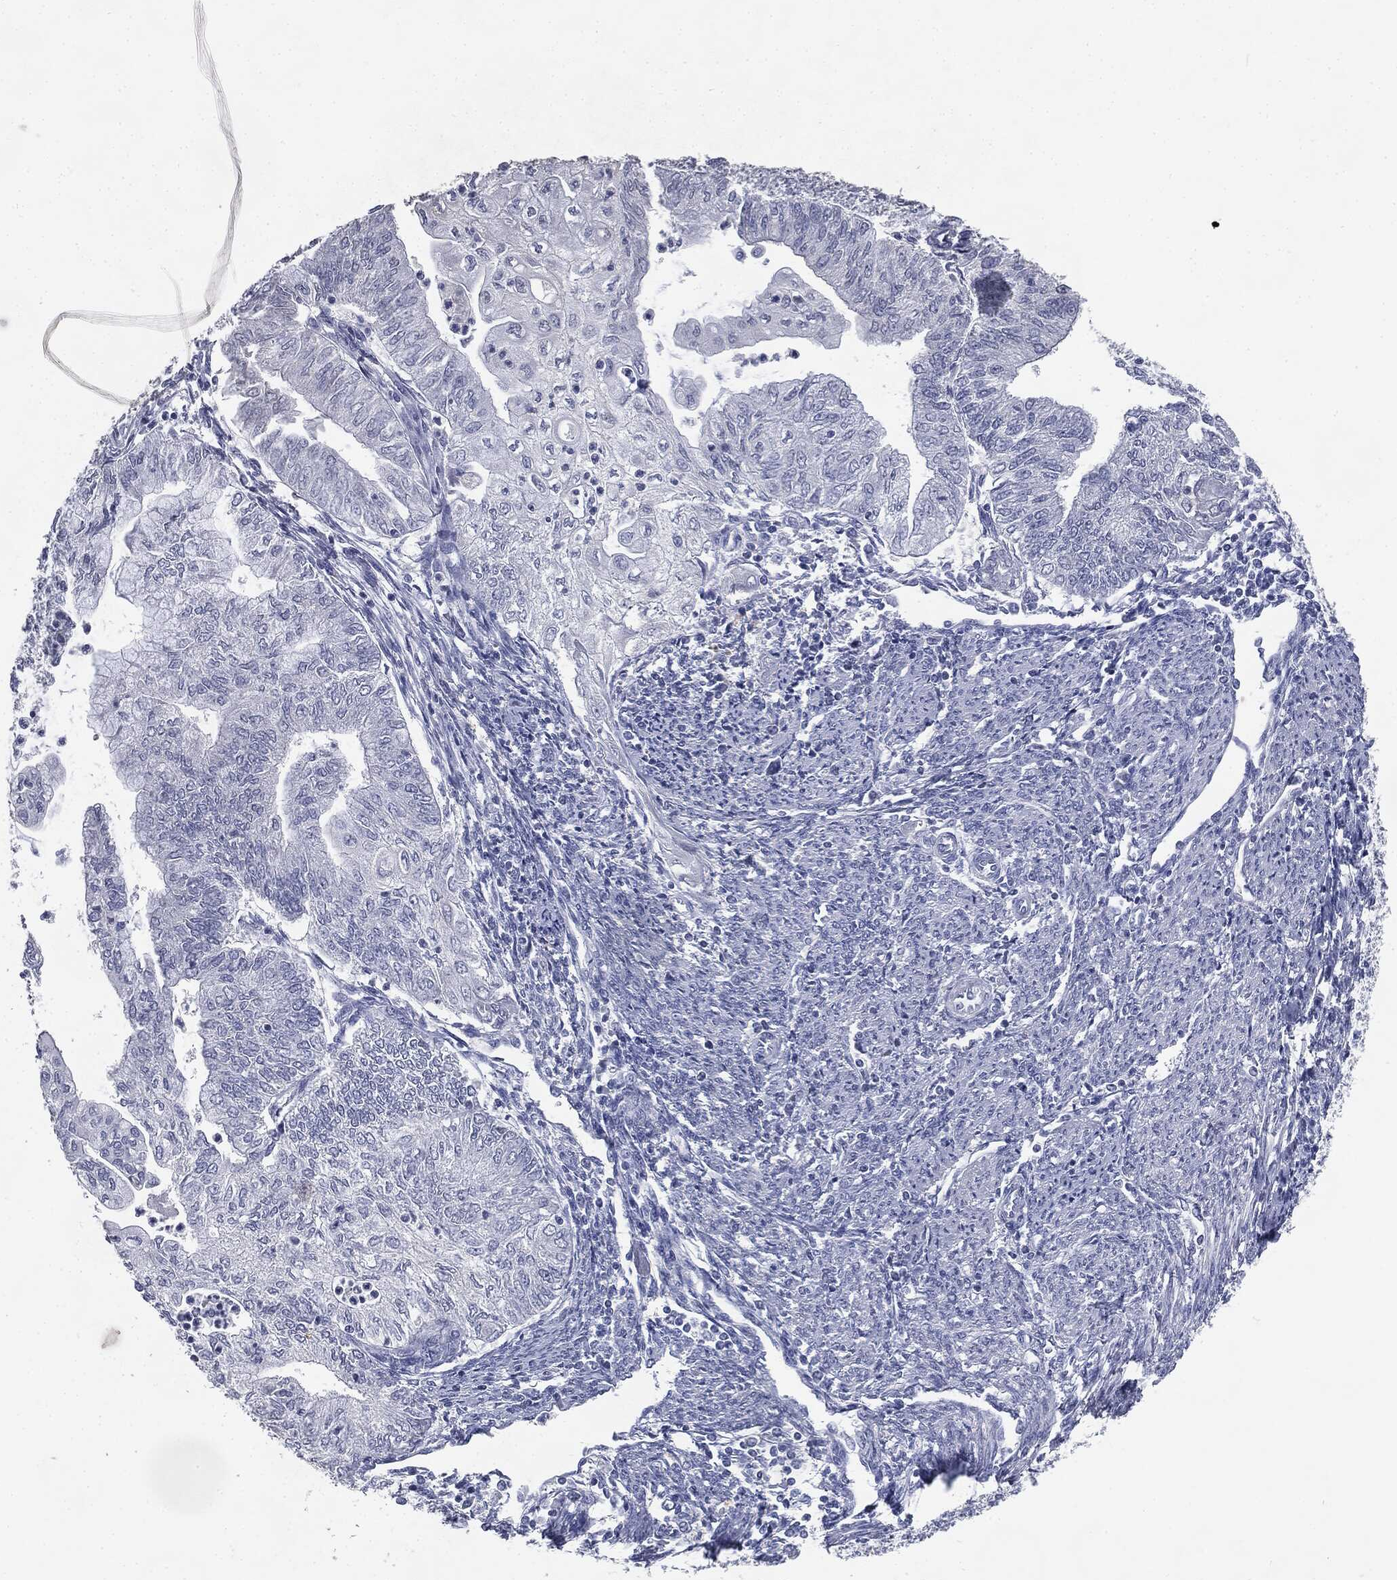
{"staining": {"intensity": "negative", "quantity": "none", "location": "none"}, "tissue": "endometrial cancer", "cell_type": "Tumor cells", "image_type": "cancer", "snomed": [{"axis": "morphology", "description": "Adenocarcinoma, NOS"}, {"axis": "topography", "description": "Endometrium"}], "caption": "DAB immunohistochemical staining of endometrial cancer displays no significant positivity in tumor cells.", "gene": "SLC2A2", "patient": {"sex": "female", "age": 59}}